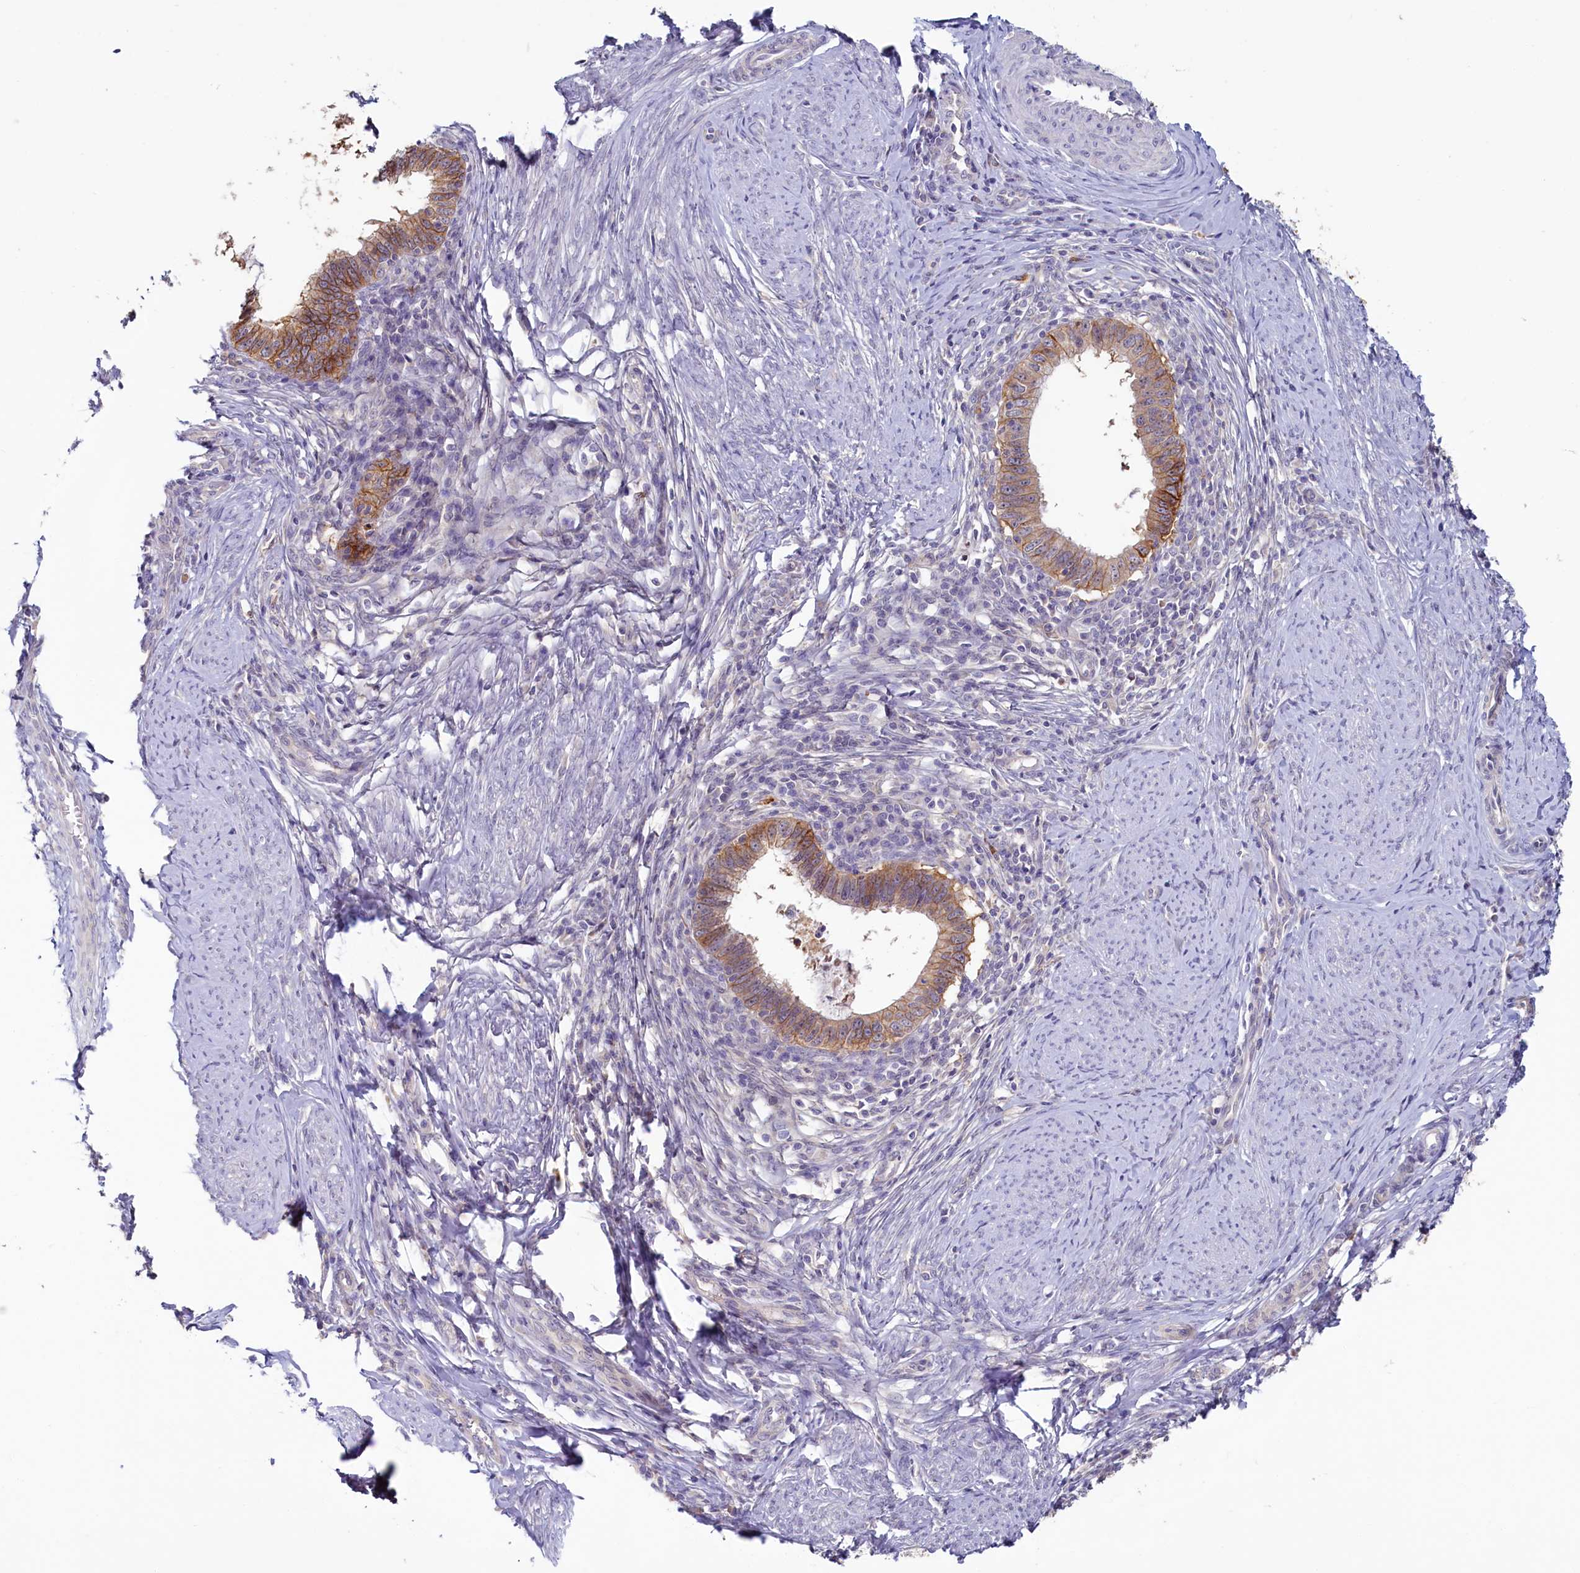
{"staining": {"intensity": "moderate", "quantity": "25%-75%", "location": "cytoplasmic/membranous"}, "tissue": "cervical cancer", "cell_type": "Tumor cells", "image_type": "cancer", "snomed": [{"axis": "morphology", "description": "Adenocarcinoma, NOS"}, {"axis": "topography", "description": "Cervix"}], "caption": "Cervical cancer stained for a protein exhibits moderate cytoplasmic/membranous positivity in tumor cells.", "gene": "PDE6D", "patient": {"sex": "female", "age": 36}}